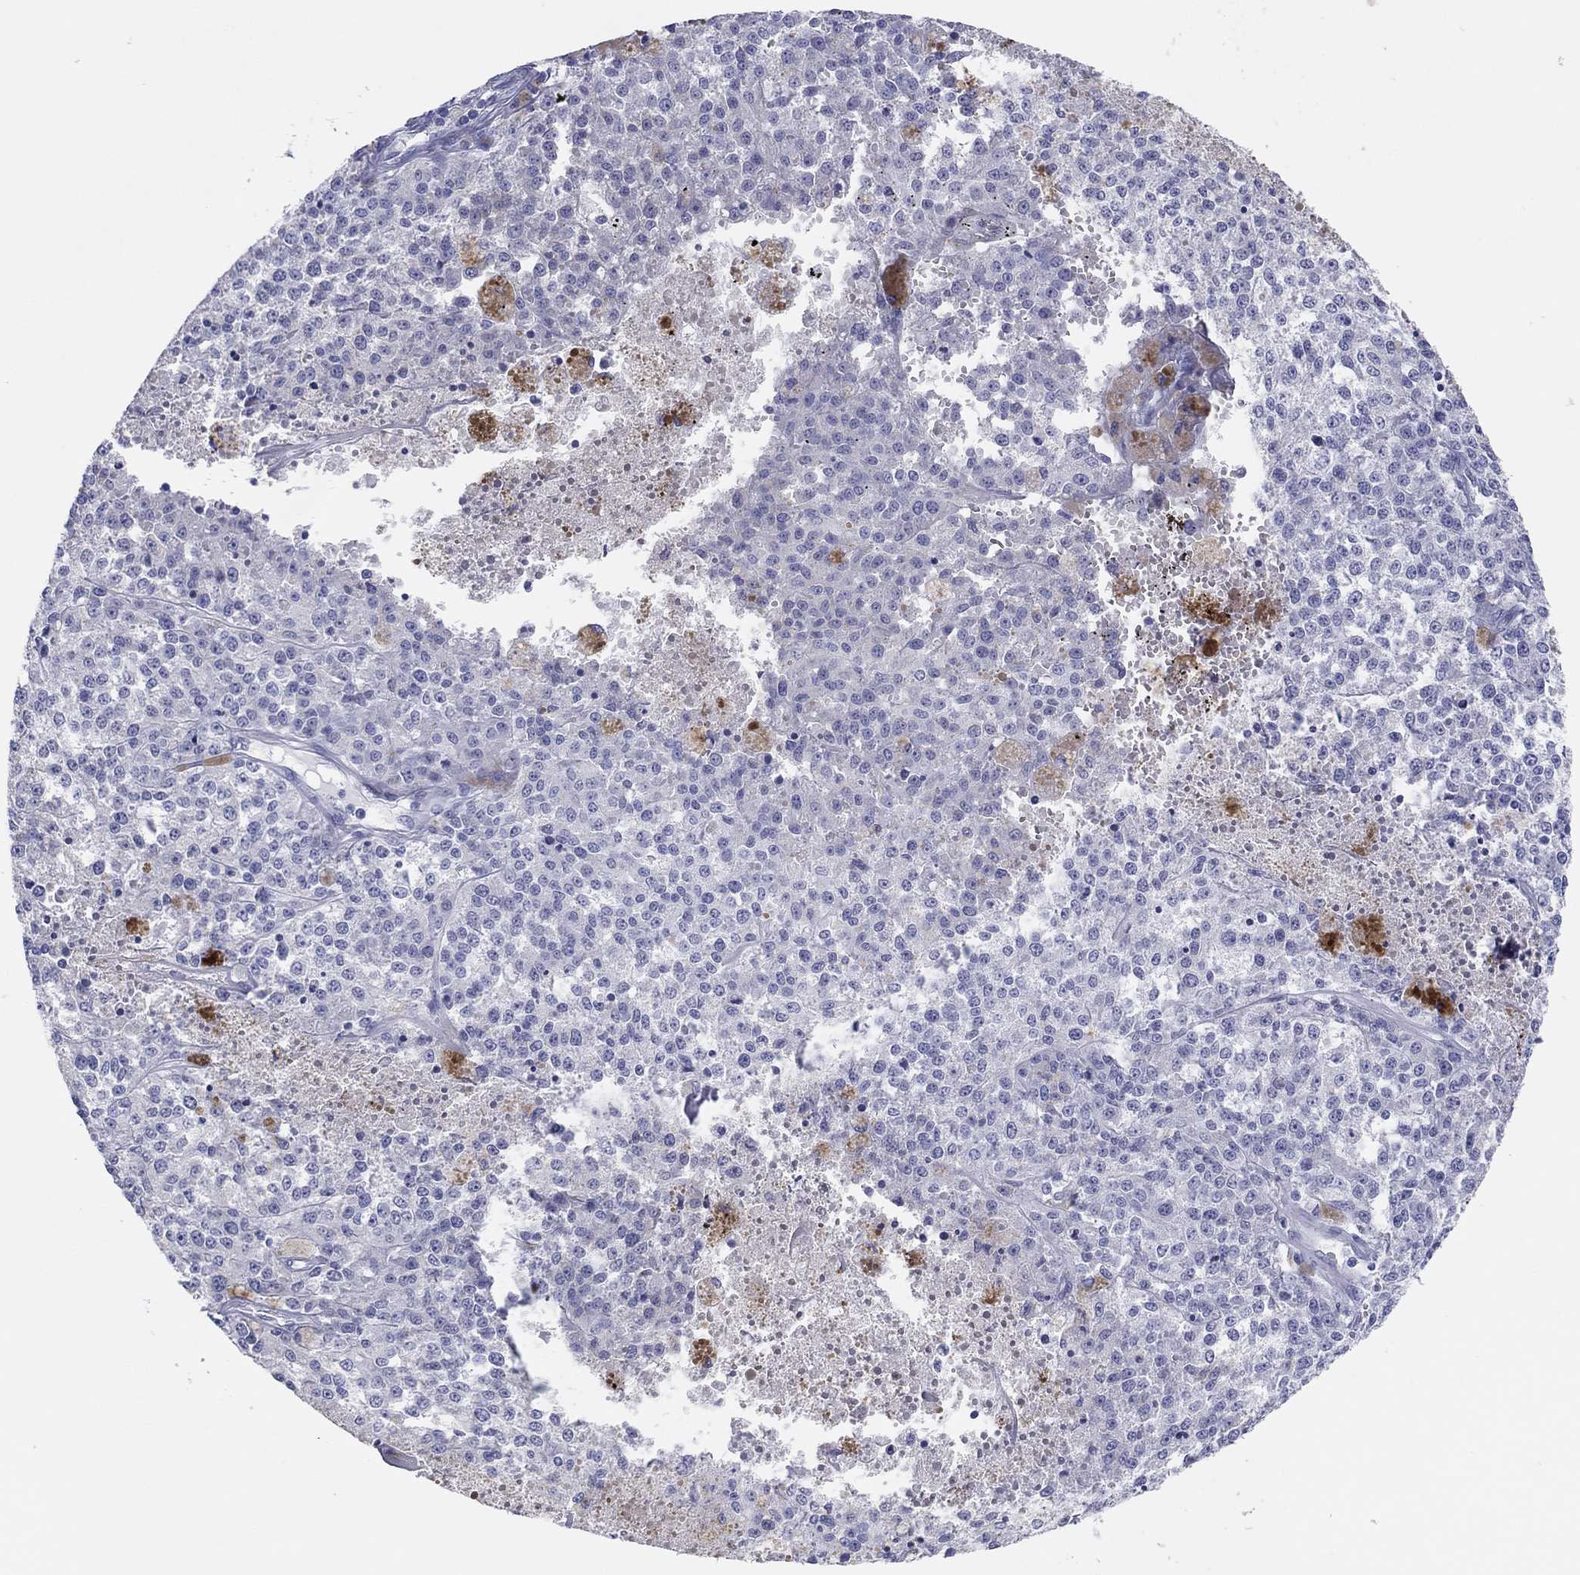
{"staining": {"intensity": "negative", "quantity": "none", "location": "none"}, "tissue": "melanoma", "cell_type": "Tumor cells", "image_type": "cancer", "snomed": [{"axis": "morphology", "description": "Malignant melanoma, Metastatic site"}, {"axis": "topography", "description": "Lymph node"}], "caption": "Protein analysis of melanoma shows no significant staining in tumor cells.", "gene": "ERICH3", "patient": {"sex": "female", "age": 64}}